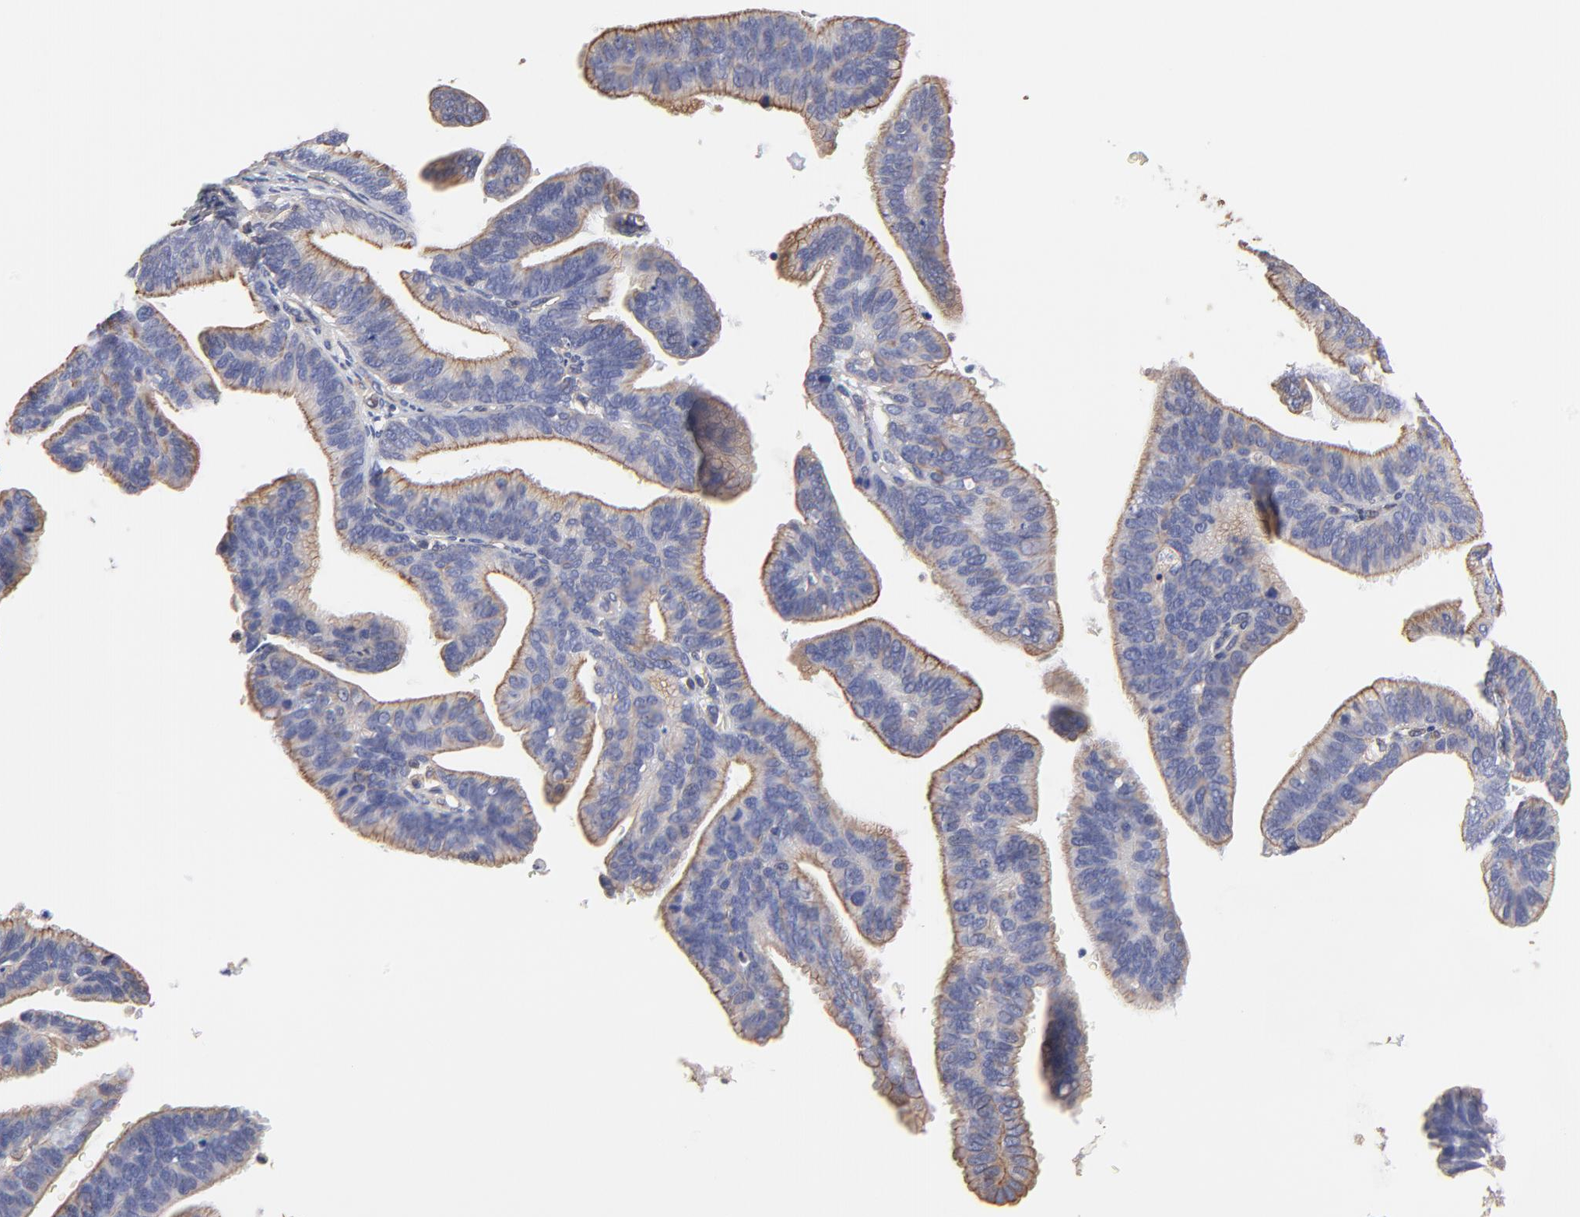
{"staining": {"intensity": "moderate", "quantity": ">75%", "location": "cytoplasmic/membranous"}, "tissue": "cervical cancer", "cell_type": "Tumor cells", "image_type": "cancer", "snomed": [{"axis": "morphology", "description": "Adenocarcinoma, NOS"}, {"axis": "topography", "description": "Cervix"}], "caption": "High-magnification brightfield microscopy of cervical adenocarcinoma stained with DAB (brown) and counterstained with hematoxylin (blue). tumor cells exhibit moderate cytoplasmic/membranous positivity is seen in approximately>75% of cells.", "gene": "LRCH2", "patient": {"sex": "female", "age": 47}}